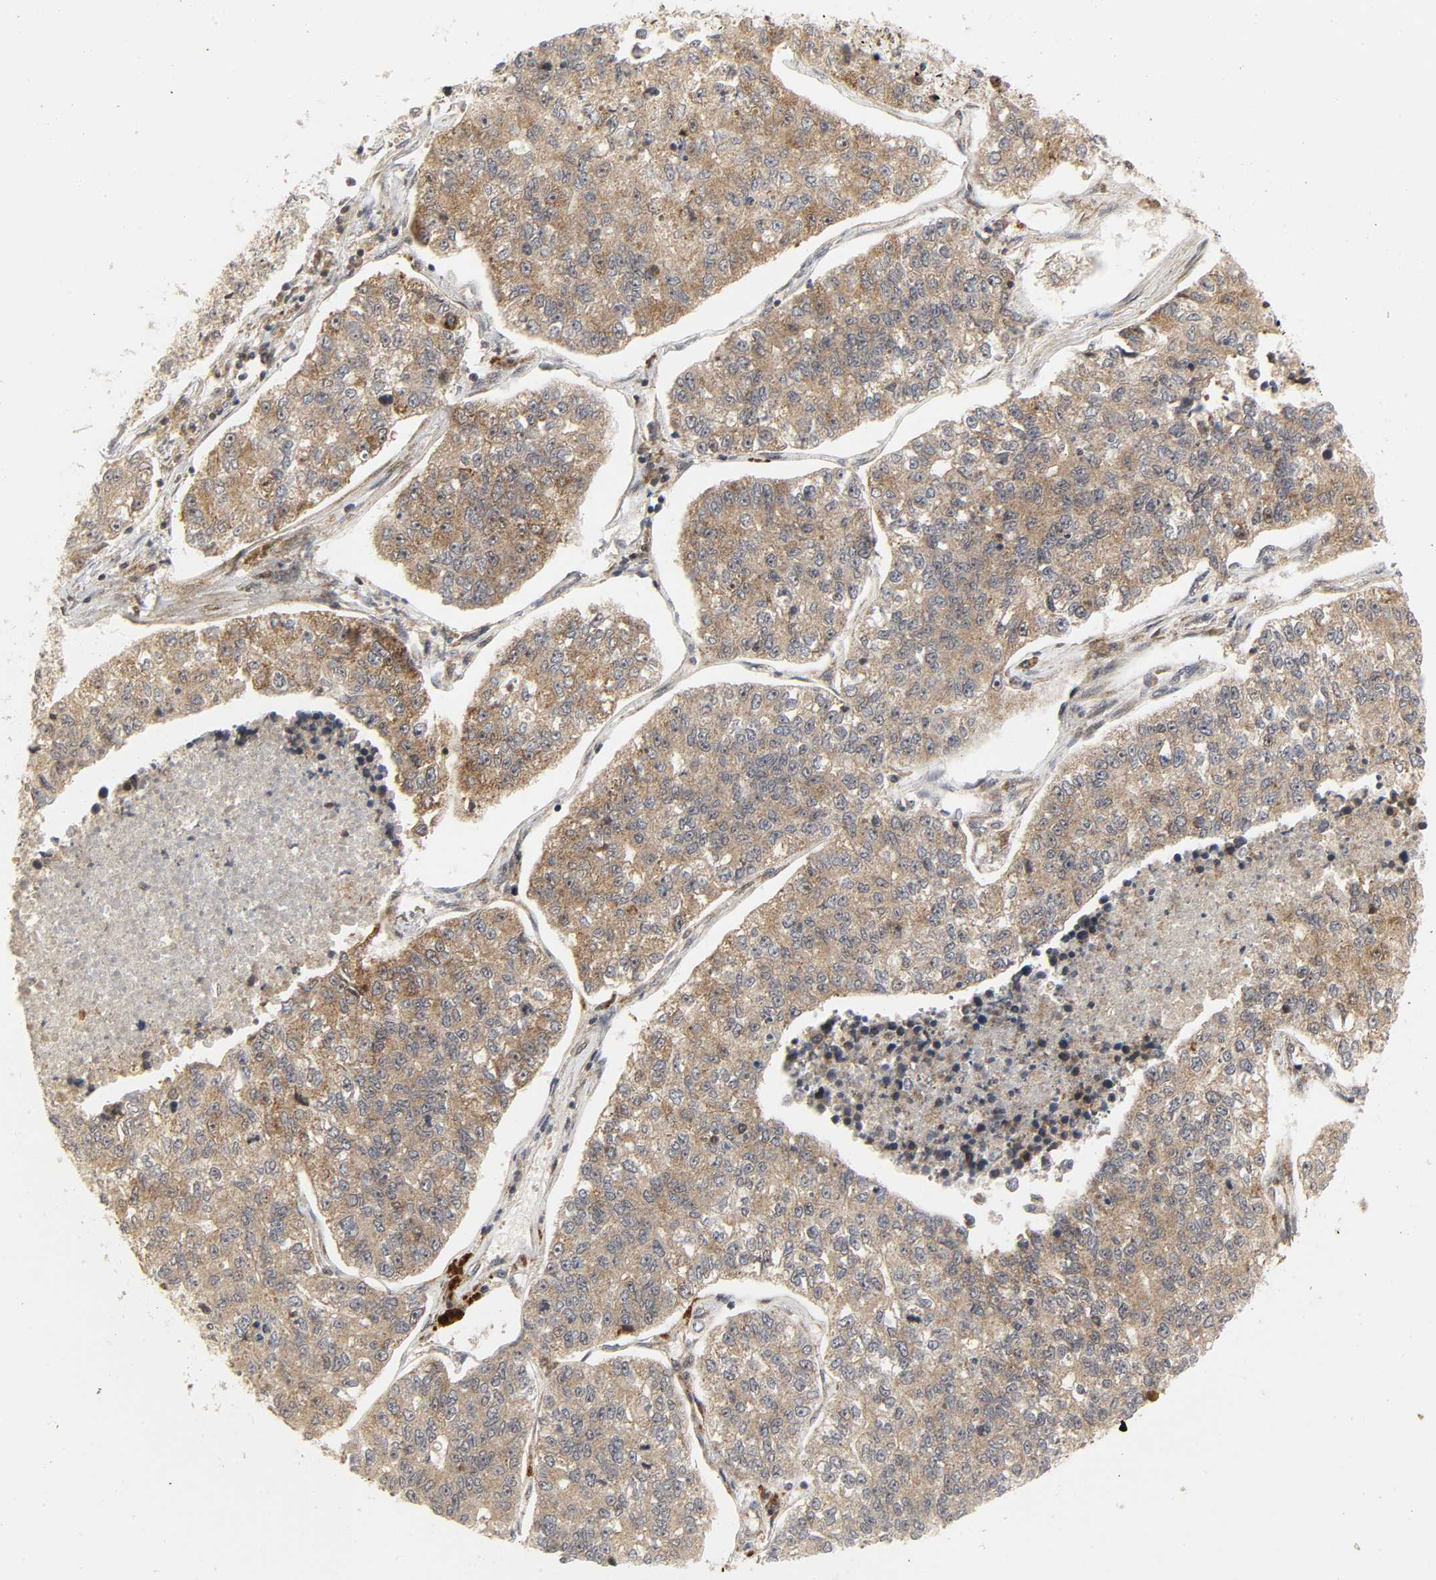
{"staining": {"intensity": "moderate", "quantity": ">75%", "location": "cytoplasmic/membranous"}, "tissue": "lung cancer", "cell_type": "Tumor cells", "image_type": "cancer", "snomed": [{"axis": "morphology", "description": "Adenocarcinoma, NOS"}, {"axis": "topography", "description": "Lung"}], "caption": "A brown stain labels moderate cytoplasmic/membranous expression of a protein in human lung adenocarcinoma tumor cells.", "gene": "CHUK", "patient": {"sex": "male", "age": 49}}